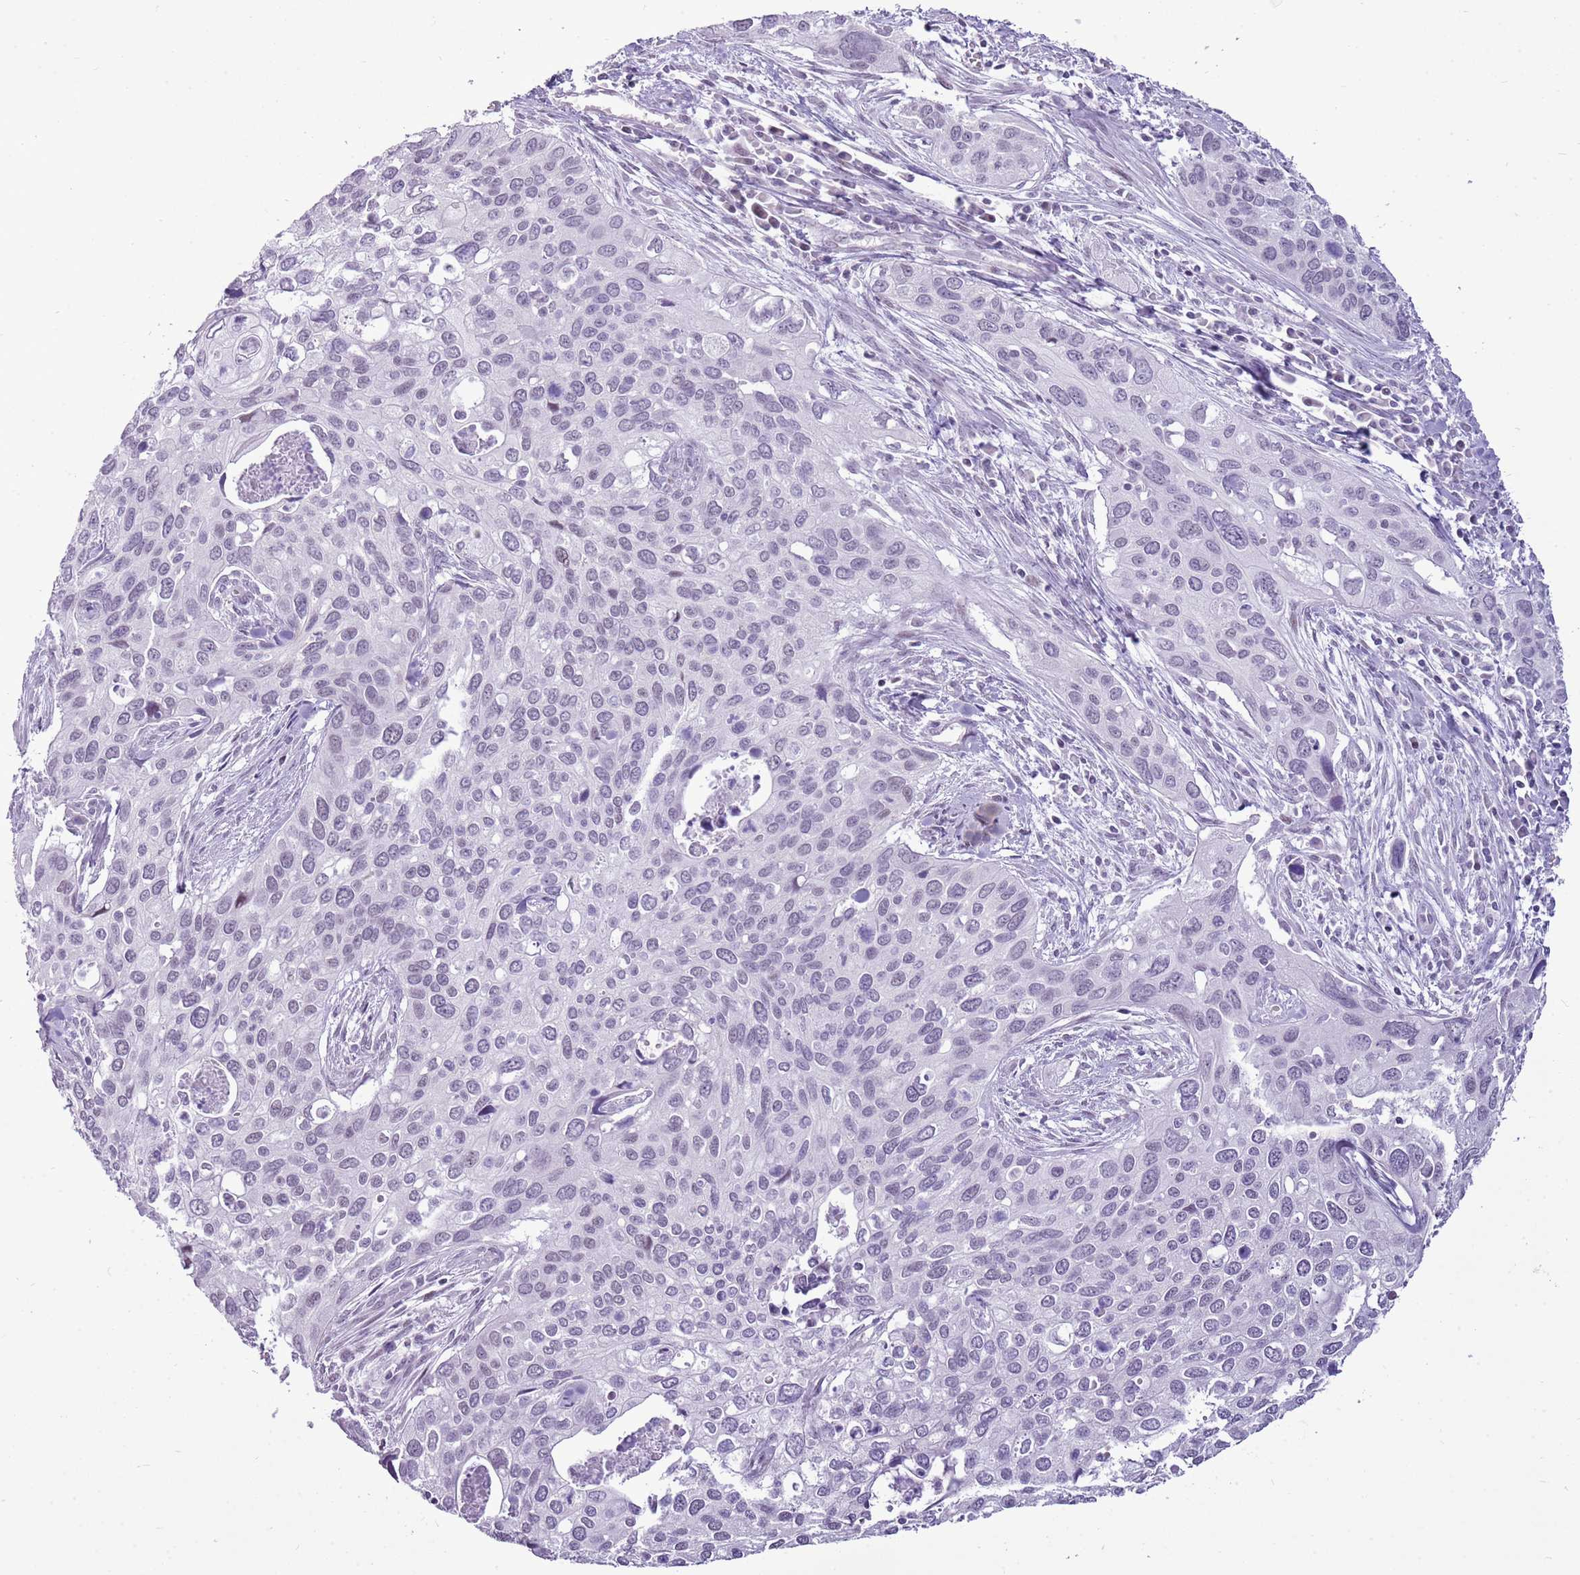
{"staining": {"intensity": "negative", "quantity": "none", "location": "none"}, "tissue": "cervical cancer", "cell_type": "Tumor cells", "image_type": "cancer", "snomed": [{"axis": "morphology", "description": "Squamous cell carcinoma, NOS"}, {"axis": "topography", "description": "Cervix"}], "caption": "Tumor cells are negative for protein expression in human cervical cancer.", "gene": "RPL3L", "patient": {"sex": "female", "age": 55}}